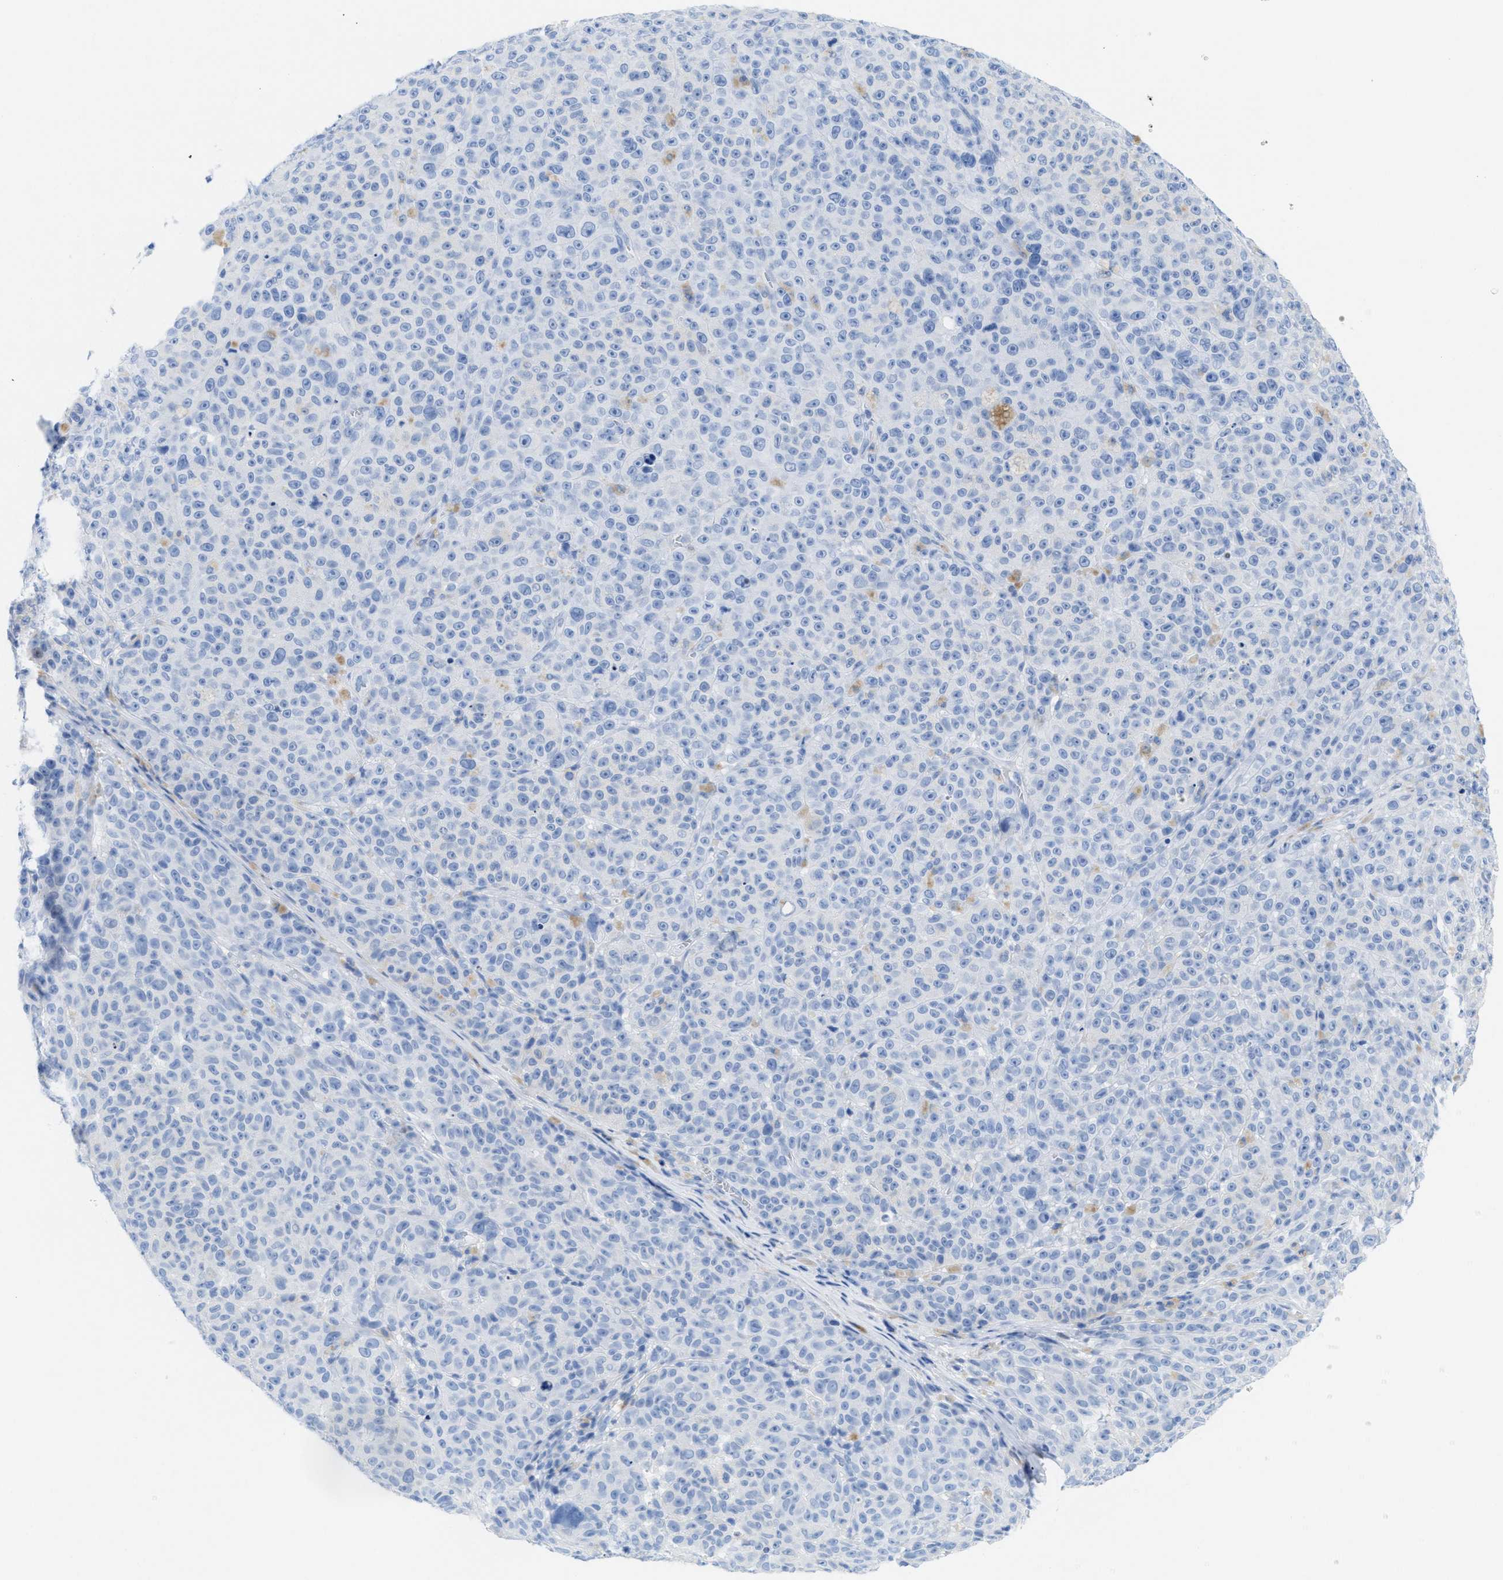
{"staining": {"intensity": "negative", "quantity": "none", "location": "none"}, "tissue": "melanoma", "cell_type": "Tumor cells", "image_type": "cancer", "snomed": [{"axis": "morphology", "description": "Malignant melanoma, NOS"}, {"axis": "topography", "description": "Skin"}], "caption": "IHC image of human malignant melanoma stained for a protein (brown), which demonstrates no expression in tumor cells. (Stains: DAB IHC with hematoxylin counter stain, Microscopy: brightfield microscopy at high magnification).", "gene": "ANKFN1", "patient": {"sex": "female", "age": 82}}